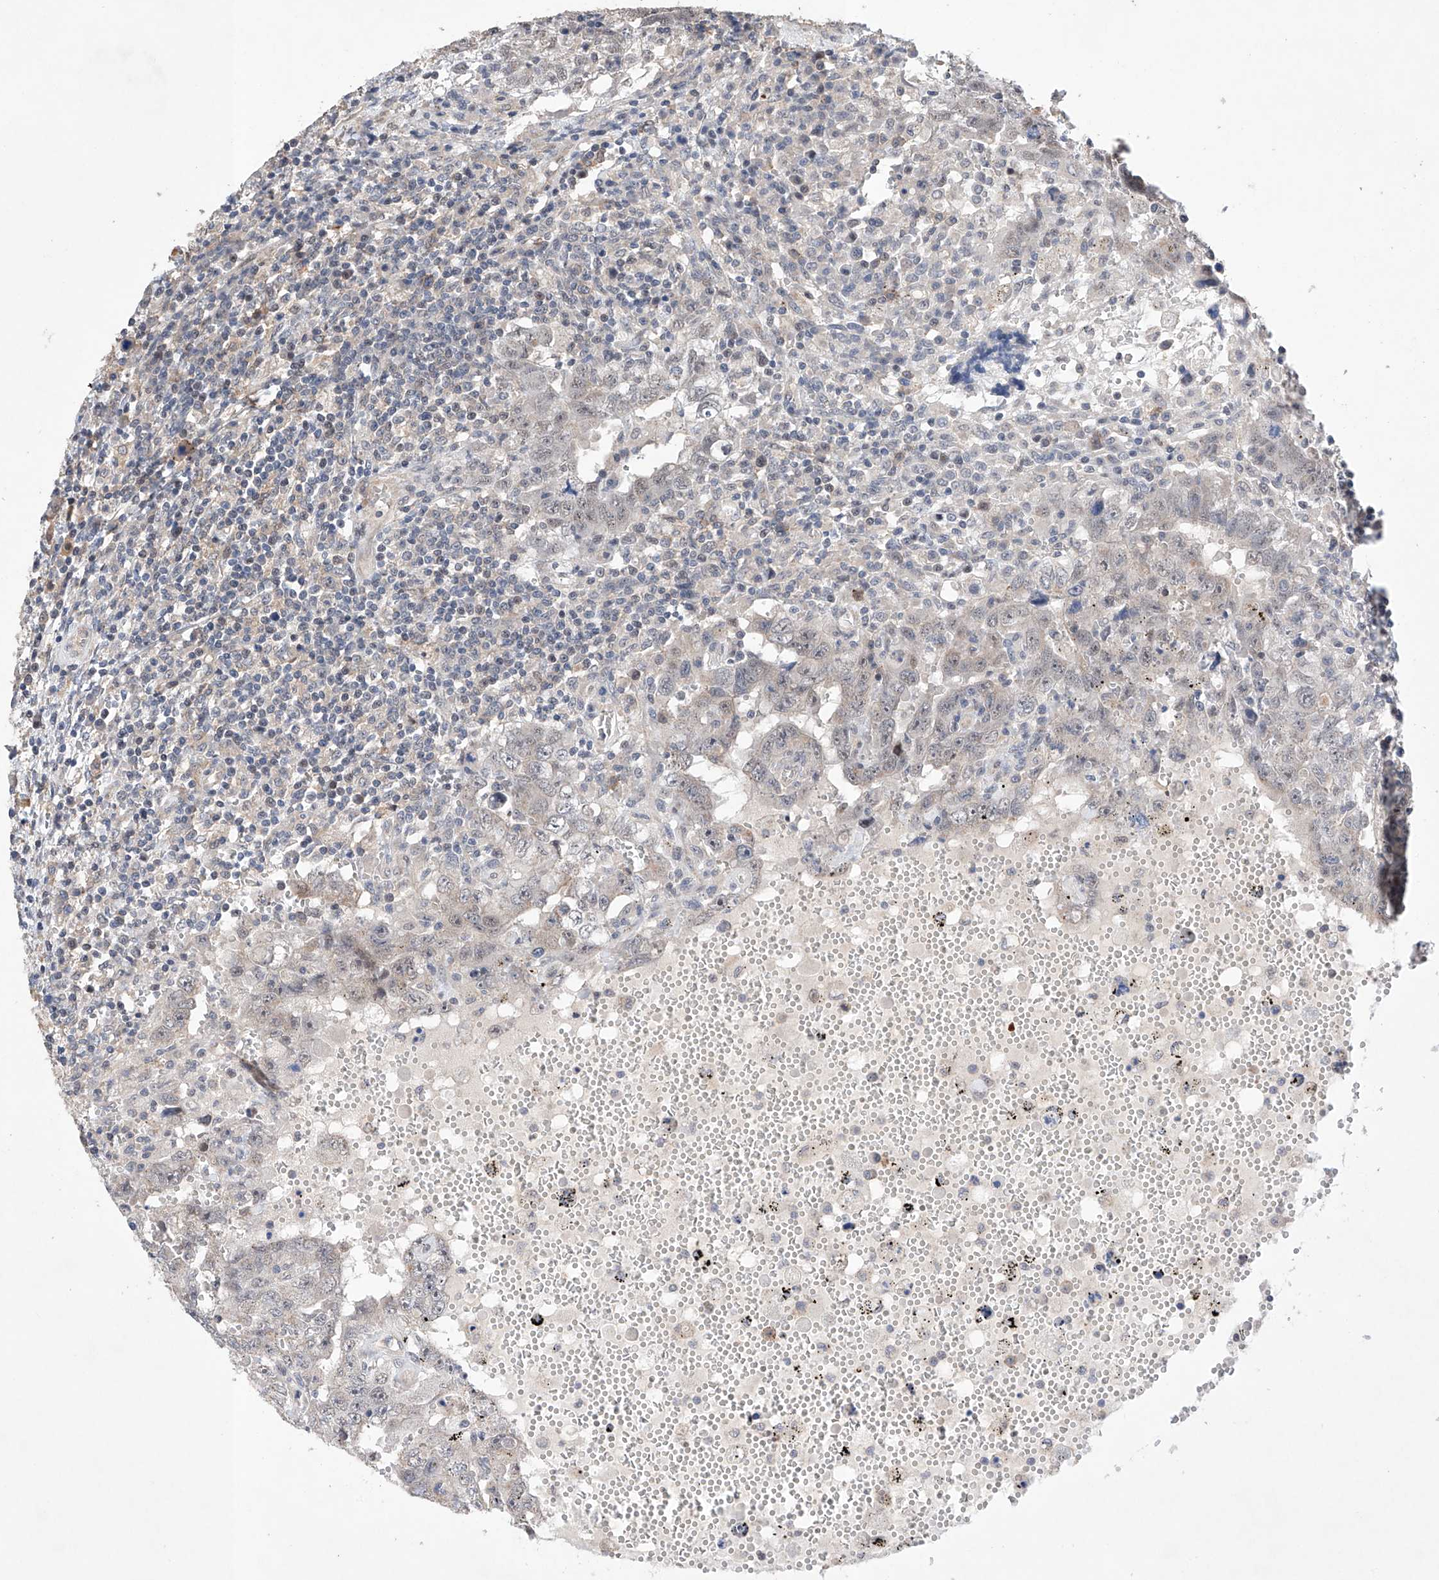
{"staining": {"intensity": "weak", "quantity": "25%-75%", "location": "nuclear"}, "tissue": "testis cancer", "cell_type": "Tumor cells", "image_type": "cancer", "snomed": [{"axis": "morphology", "description": "Carcinoma, Embryonal, NOS"}, {"axis": "topography", "description": "Testis"}], "caption": "This photomicrograph exhibits immunohistochemistry staining of human testis cancer, with low weak nuclear positivity in about 25%-75% of tumor cells.", "gene": "AFG1L", "patient": {"sex": "male", "age": 26}}